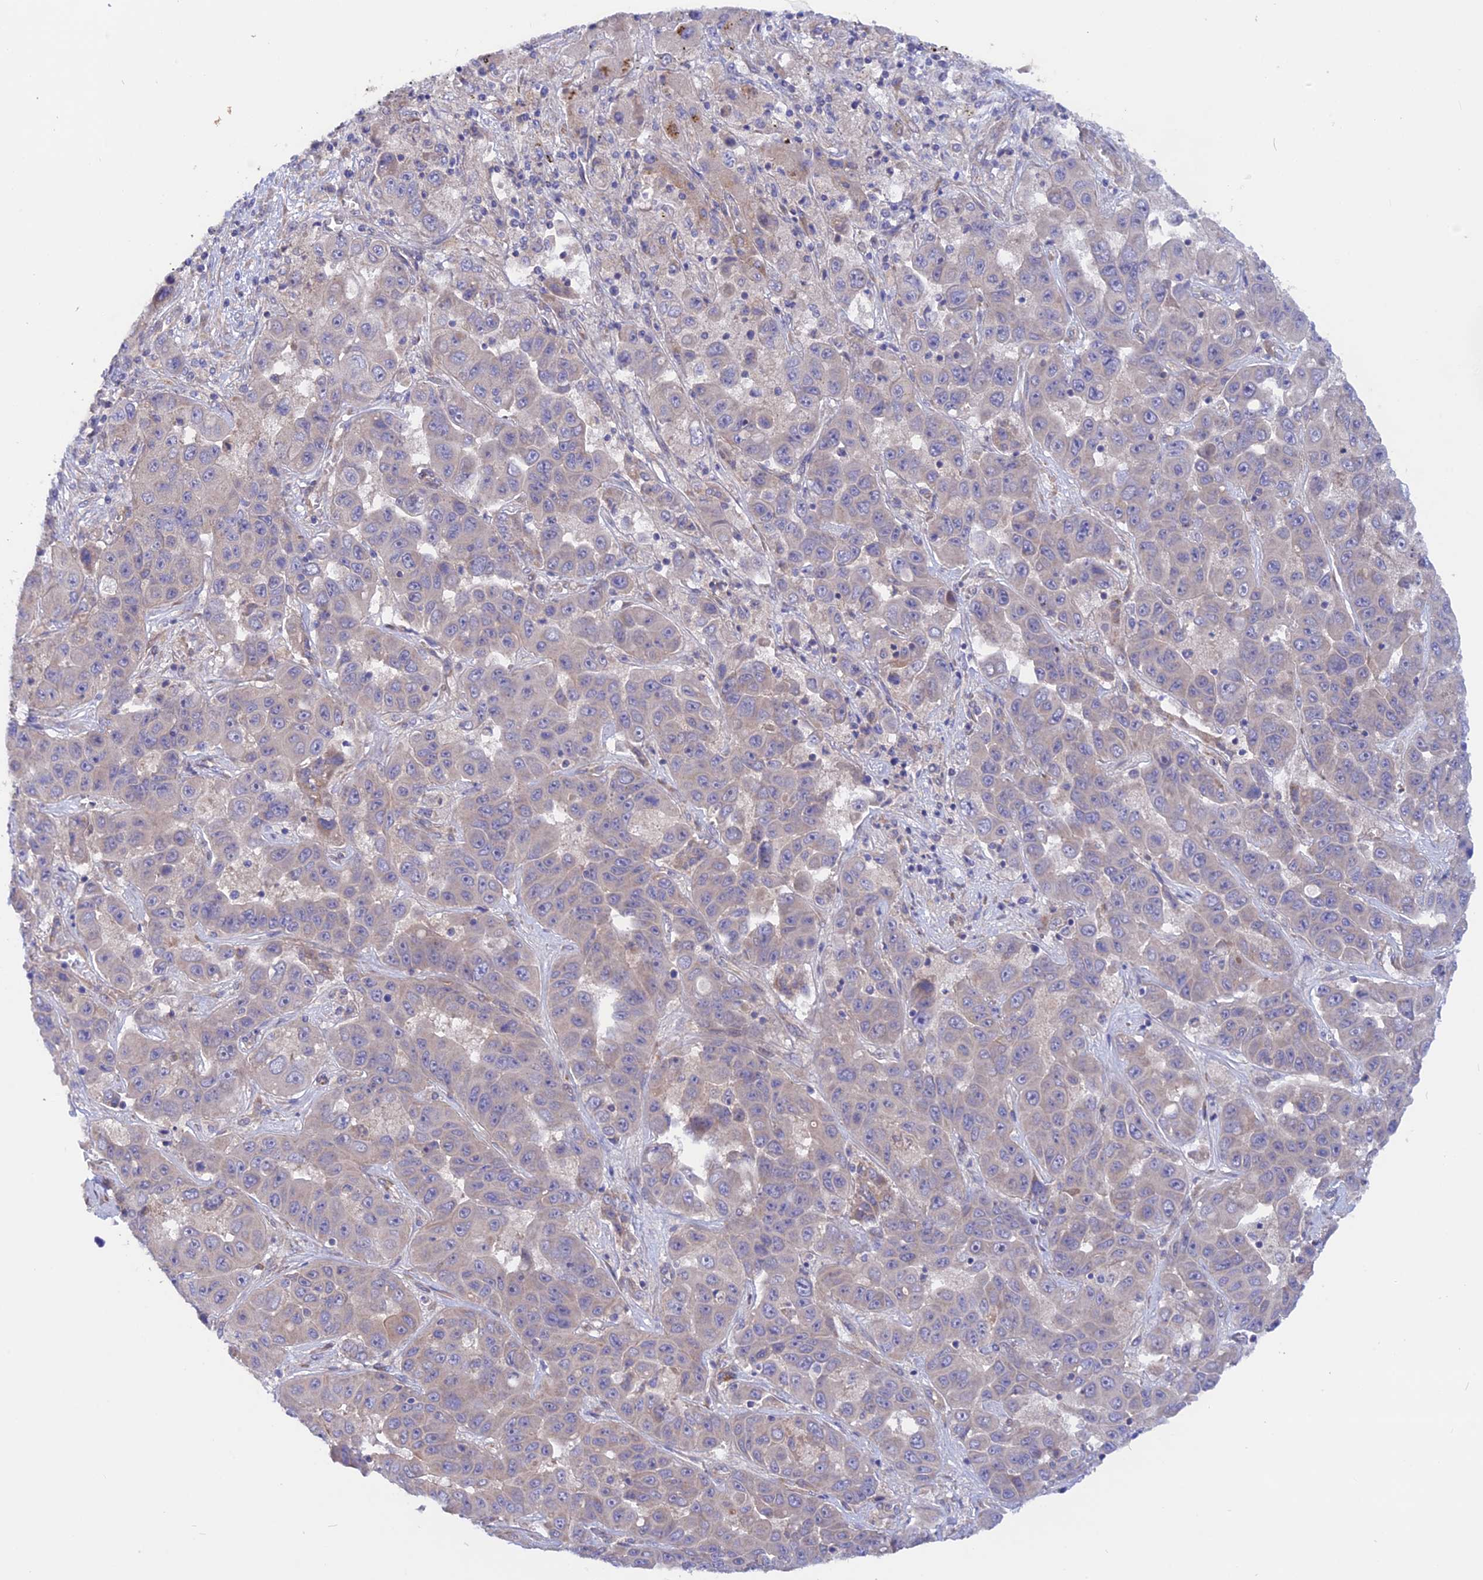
{"staining": {"intensity": "negative", "quantity": "none", "location": "none"}, "tissue": "liver cancer", "cell_type": "Tumor cells", "image_type": "cancer", "snomed": [{"axis": "morphology", "description": "Cholangiocarcinoma"}, {"axis": "topography", "description": "Liver"}], "caption": "DAB immunohistochemical staining of human liver cancer shows no significant staining in tumor cells.", "gene": "HYCC1", "patient": {"sex": "female", "age": 52}}